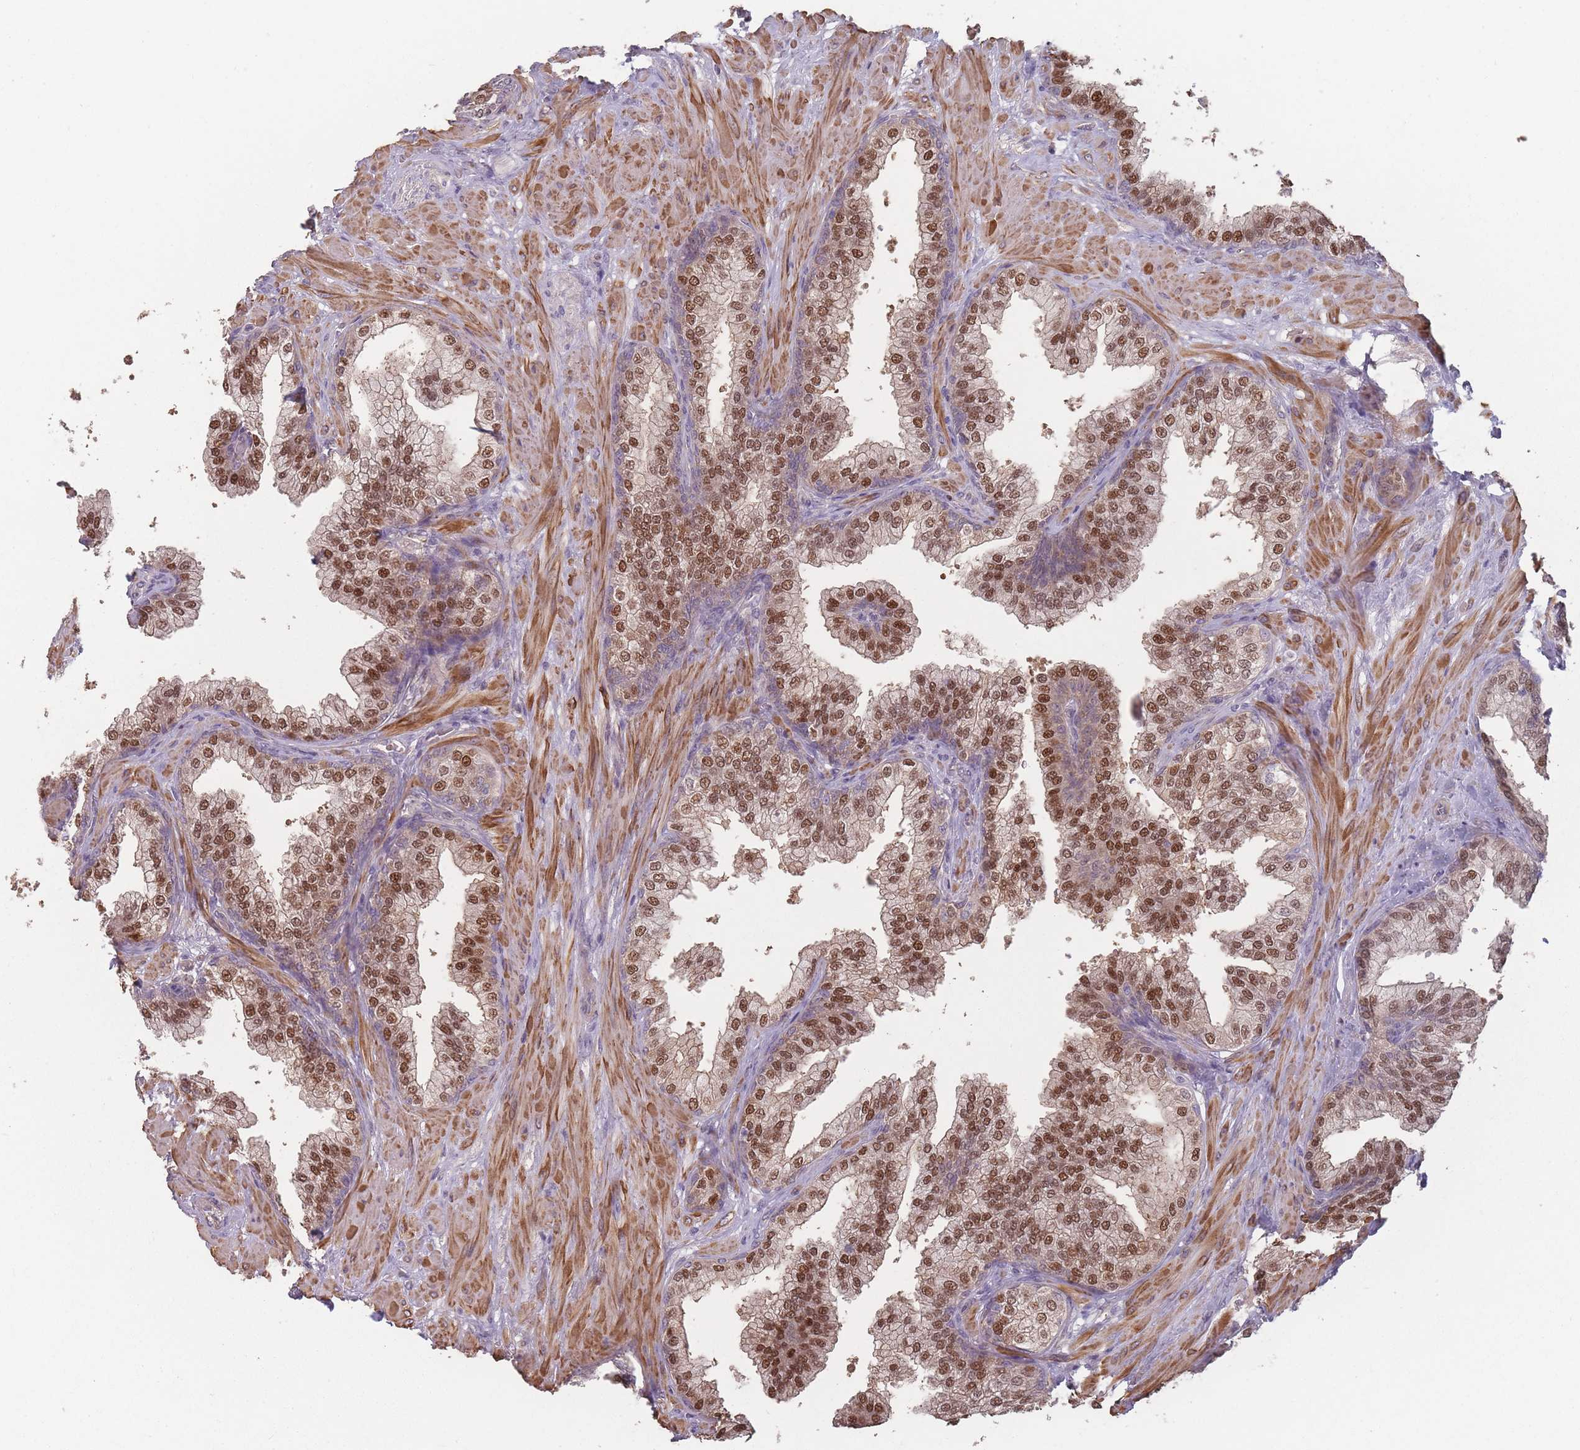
{"staining": {"intensity": "moderate", "quantity": ">75%", "location": "nuclear"}, "tissue": "prostate", "cell_type": "Glandular cells", "image_type": "normal", "snomed": [{"axis": "morphology", "description": "Normal tissue, NOS"}, {"axis": "topography", "description": "Prostate"}], "caption": "High-power microscopy captured an immunohistochemistry histopathology image of benign prostate, revealing moderate nuclear staining in approximately >75% of glandular cells.", "gene": "ERCC6L", "patient": {"sex": "male", "age": 60}}